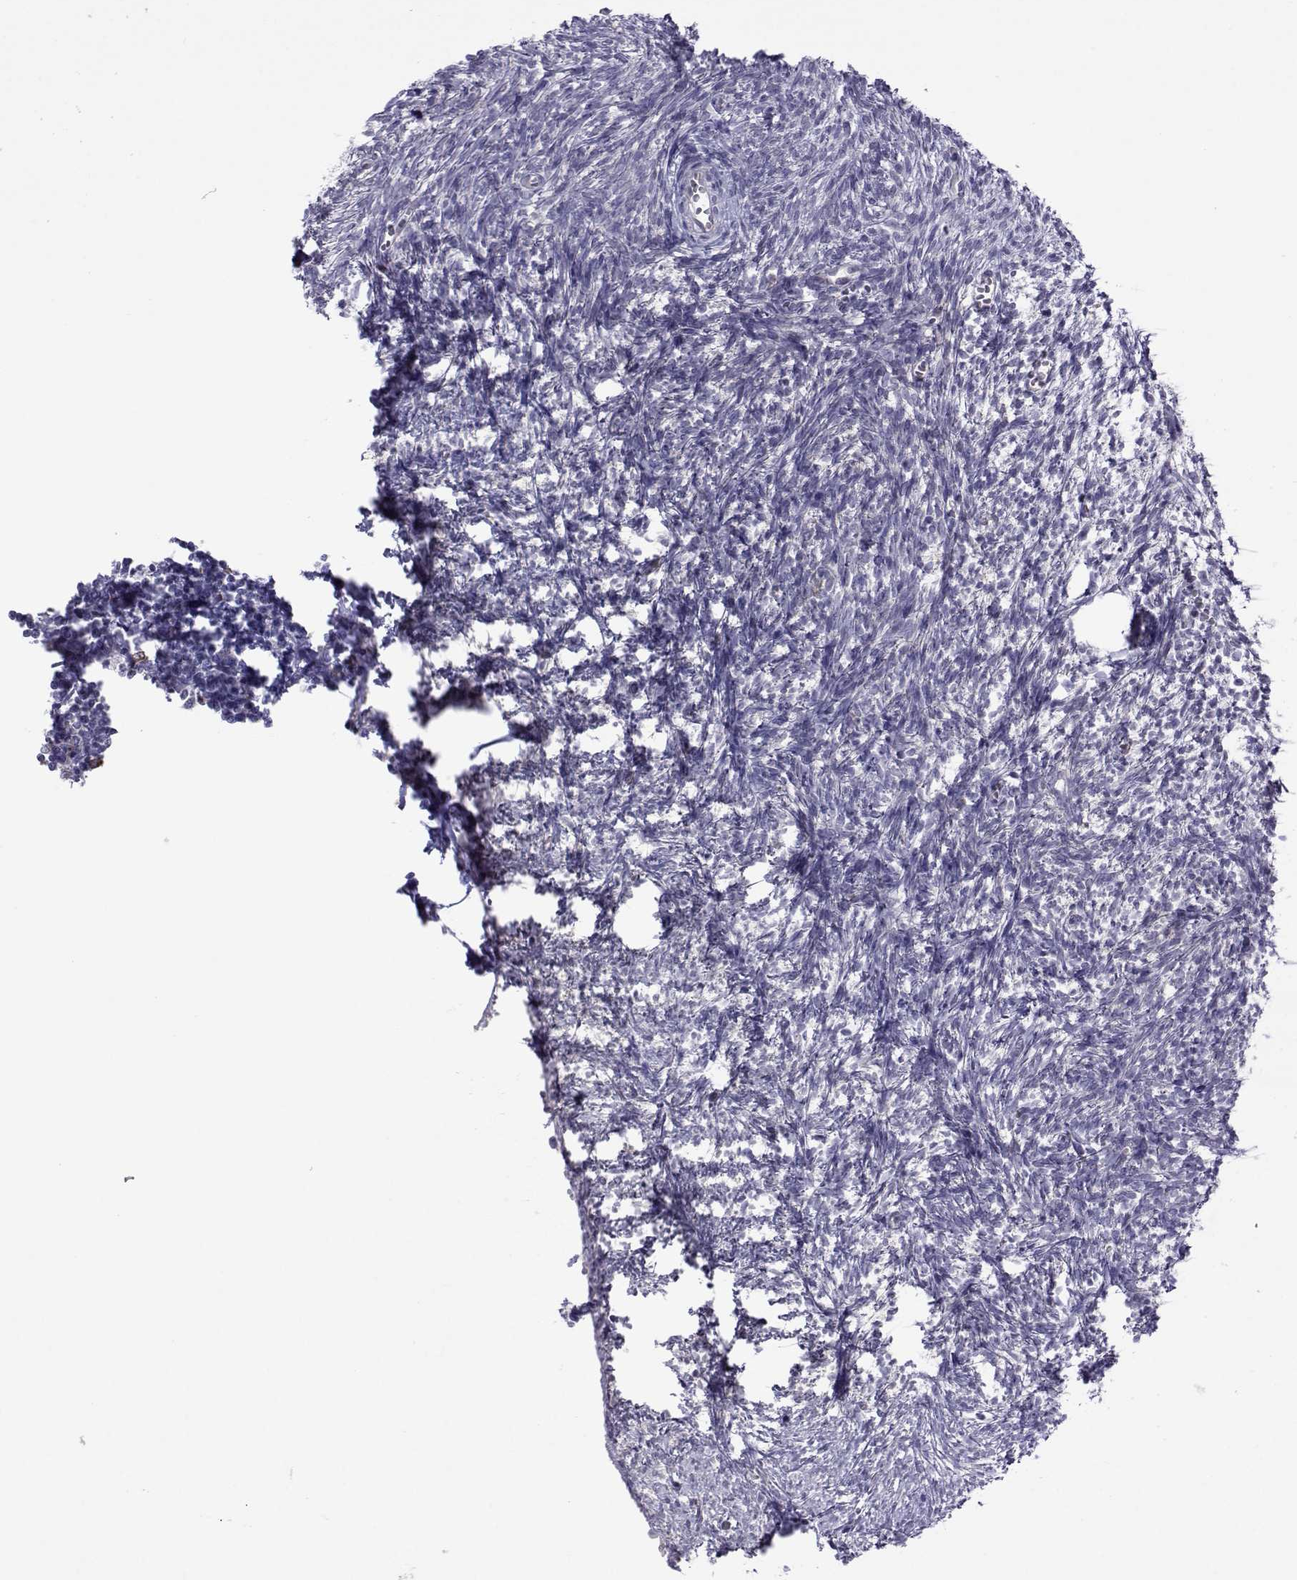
{"staining": {"intensity": "negative", "quantity": "none", "location": "none"}, "tissue": "ovary", "cell_type": "Ovarian stroma cells", "image_type": "normal", "snomed": [{"axis": "morphology", "description": "Normal tissue, NOS"}, {"axis": "topography", "description": "Ovary"}], "caption": "Immunohistochemistry (IHC) histopathology image of unremarkable human ovary stained for a protein (brown), which reveals no expression in ovarian stroma cells. (Brightfield microscopy of DAB (3,3'-diaminobenzidine) immunohistochemistry at high magnification).", "gene": "COL22A1", "patient": {"sex": "female", "age": 43}}